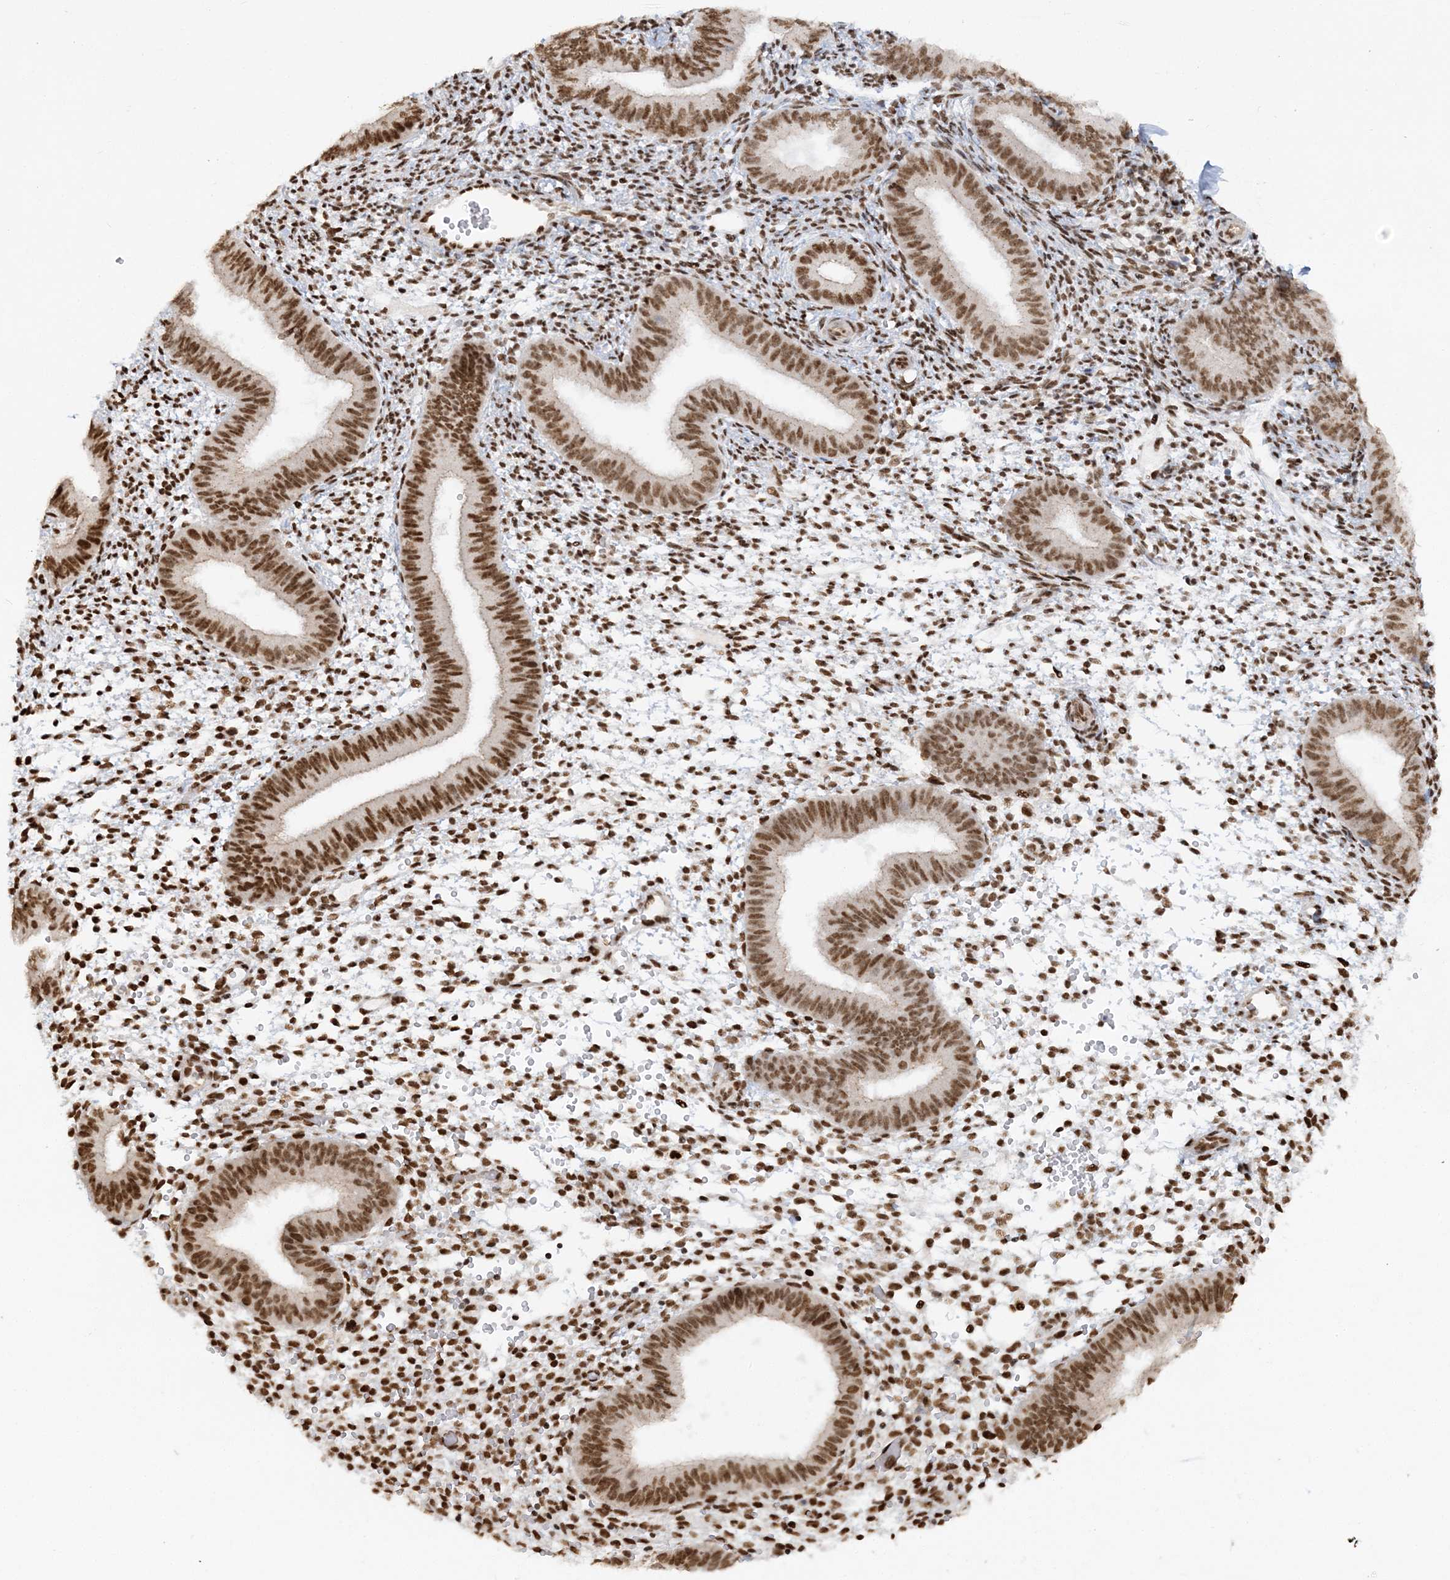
{"staining": {"intensity": "strong", "quantity": ">75%", "location": "nuclear"}, "tissue": "endometrium", "cell_type": "Cells in endometrial stroma", "image_type": "normal", "snomed": [{"axis": "morphology", "description": "Normal tissue, NOS"}, {"axis": "topography", "description": "Uterus"}, {"axis": "topography", "description": "Endometrium"}], "caption": "High-magnification brightfield microscopy of normal endometrium stained with DAB (brown) and counterstained with hematoxylin (blue). cells in endometrial stroma exhibit strong nuclear expression is seen in about>75% of cells.", "gene": "DELE1", "patient": {"sex": "female", "age": 48}}